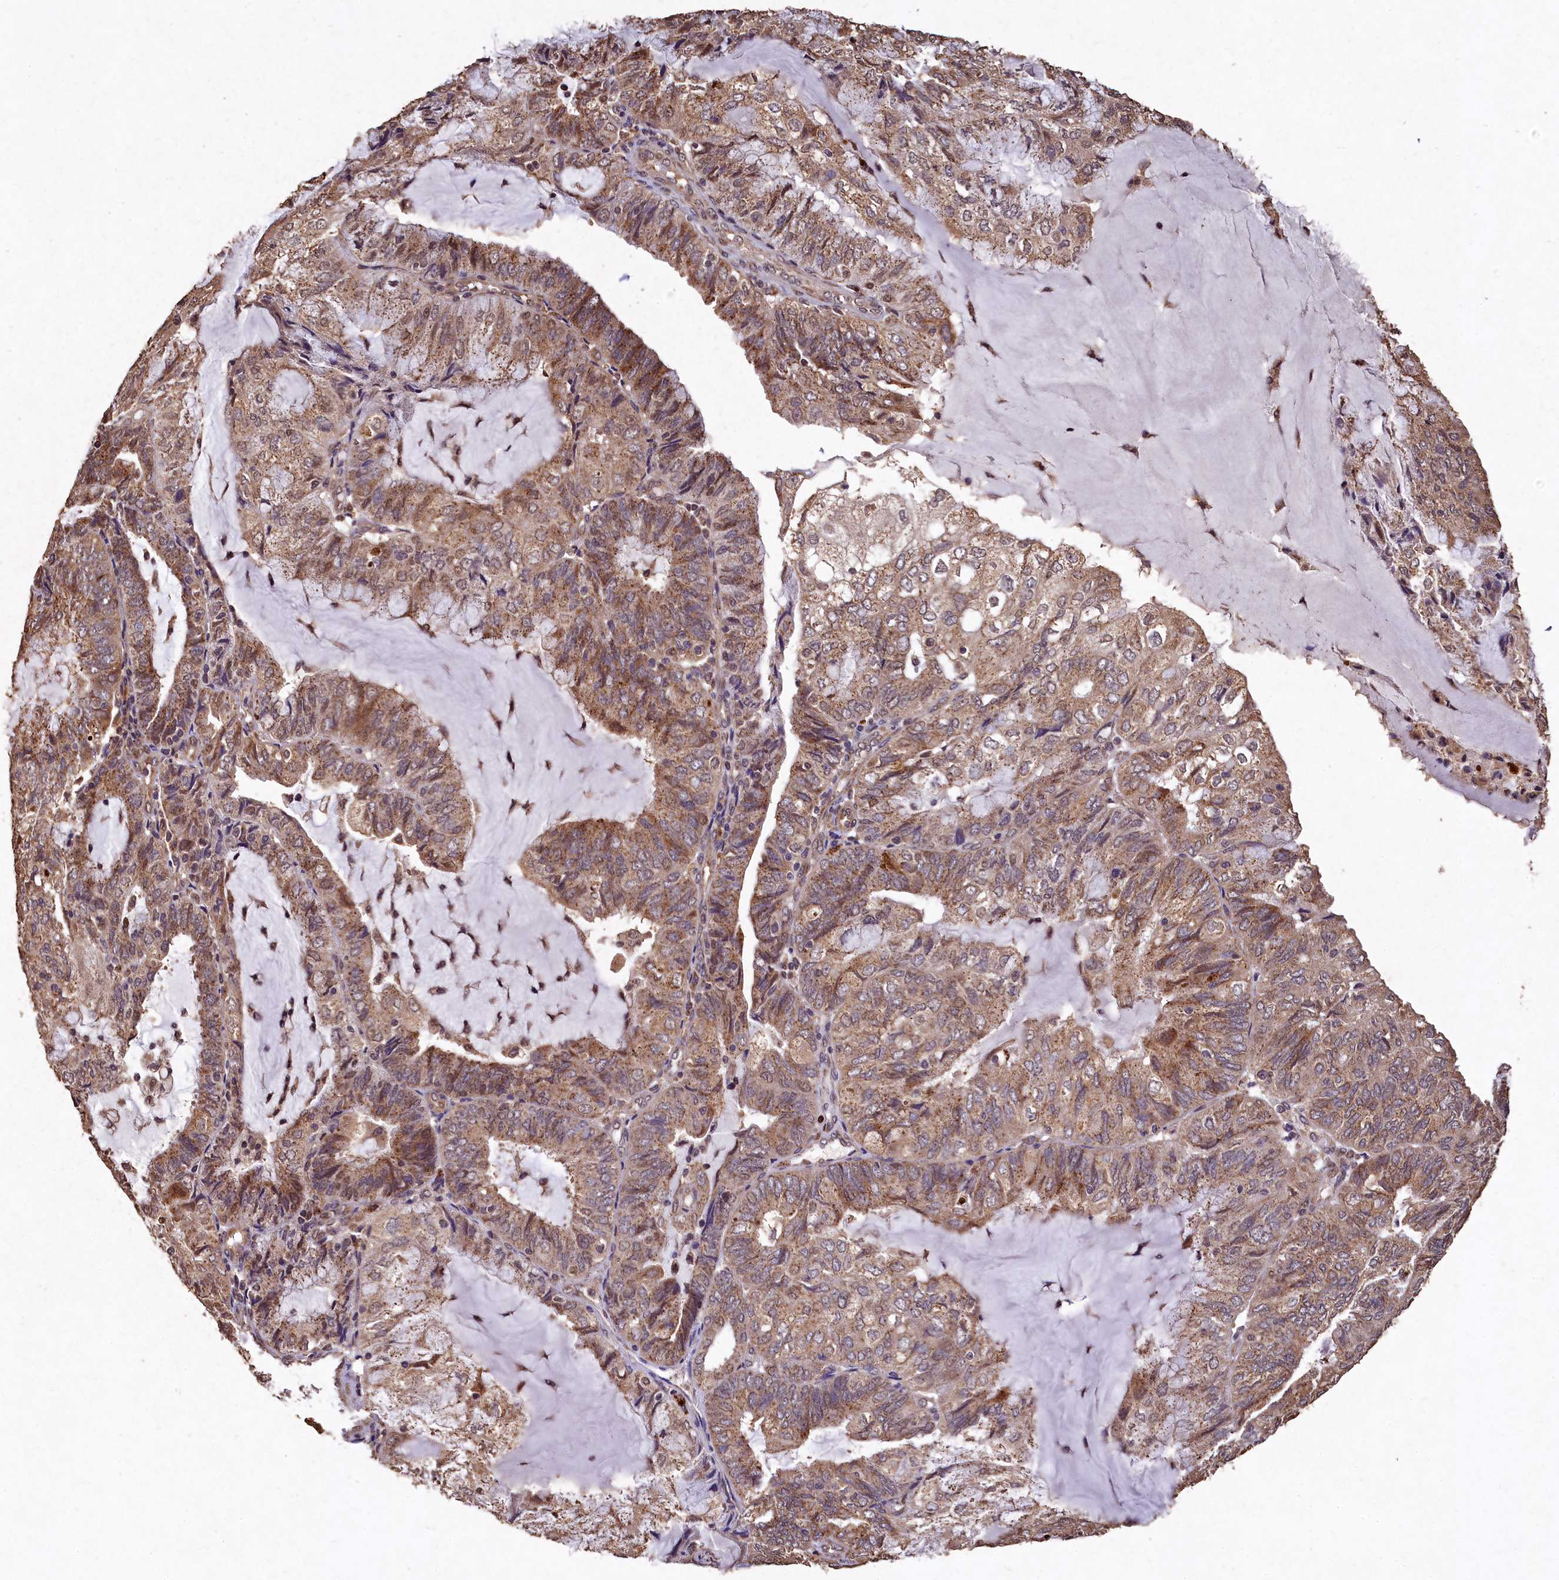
{"staining": {"intensity": "moderate", "quantity": ">75%", "location": "cytoplasmic/membranous,nuclear"}, "tissue": "endometrial cancer", "cell_type": "Tumor cells", "image_type": "cancer", "snomed": [{"axis": "morphology", "description": "Adenocarcinoma, NOS"}, {"axis": "topography", "description": "Endometrium"}], "caption": "An immunohistochemistry micrograph of tumor tissue is shown. Protein staining in brown highlights moderate cytoplasmic/membranous and nuclear positivity in endometrial cancer (adenocarcinoma) within tumor cells.", "gene": "LSM4", "patient": {"sex": "female", "age": 81}}